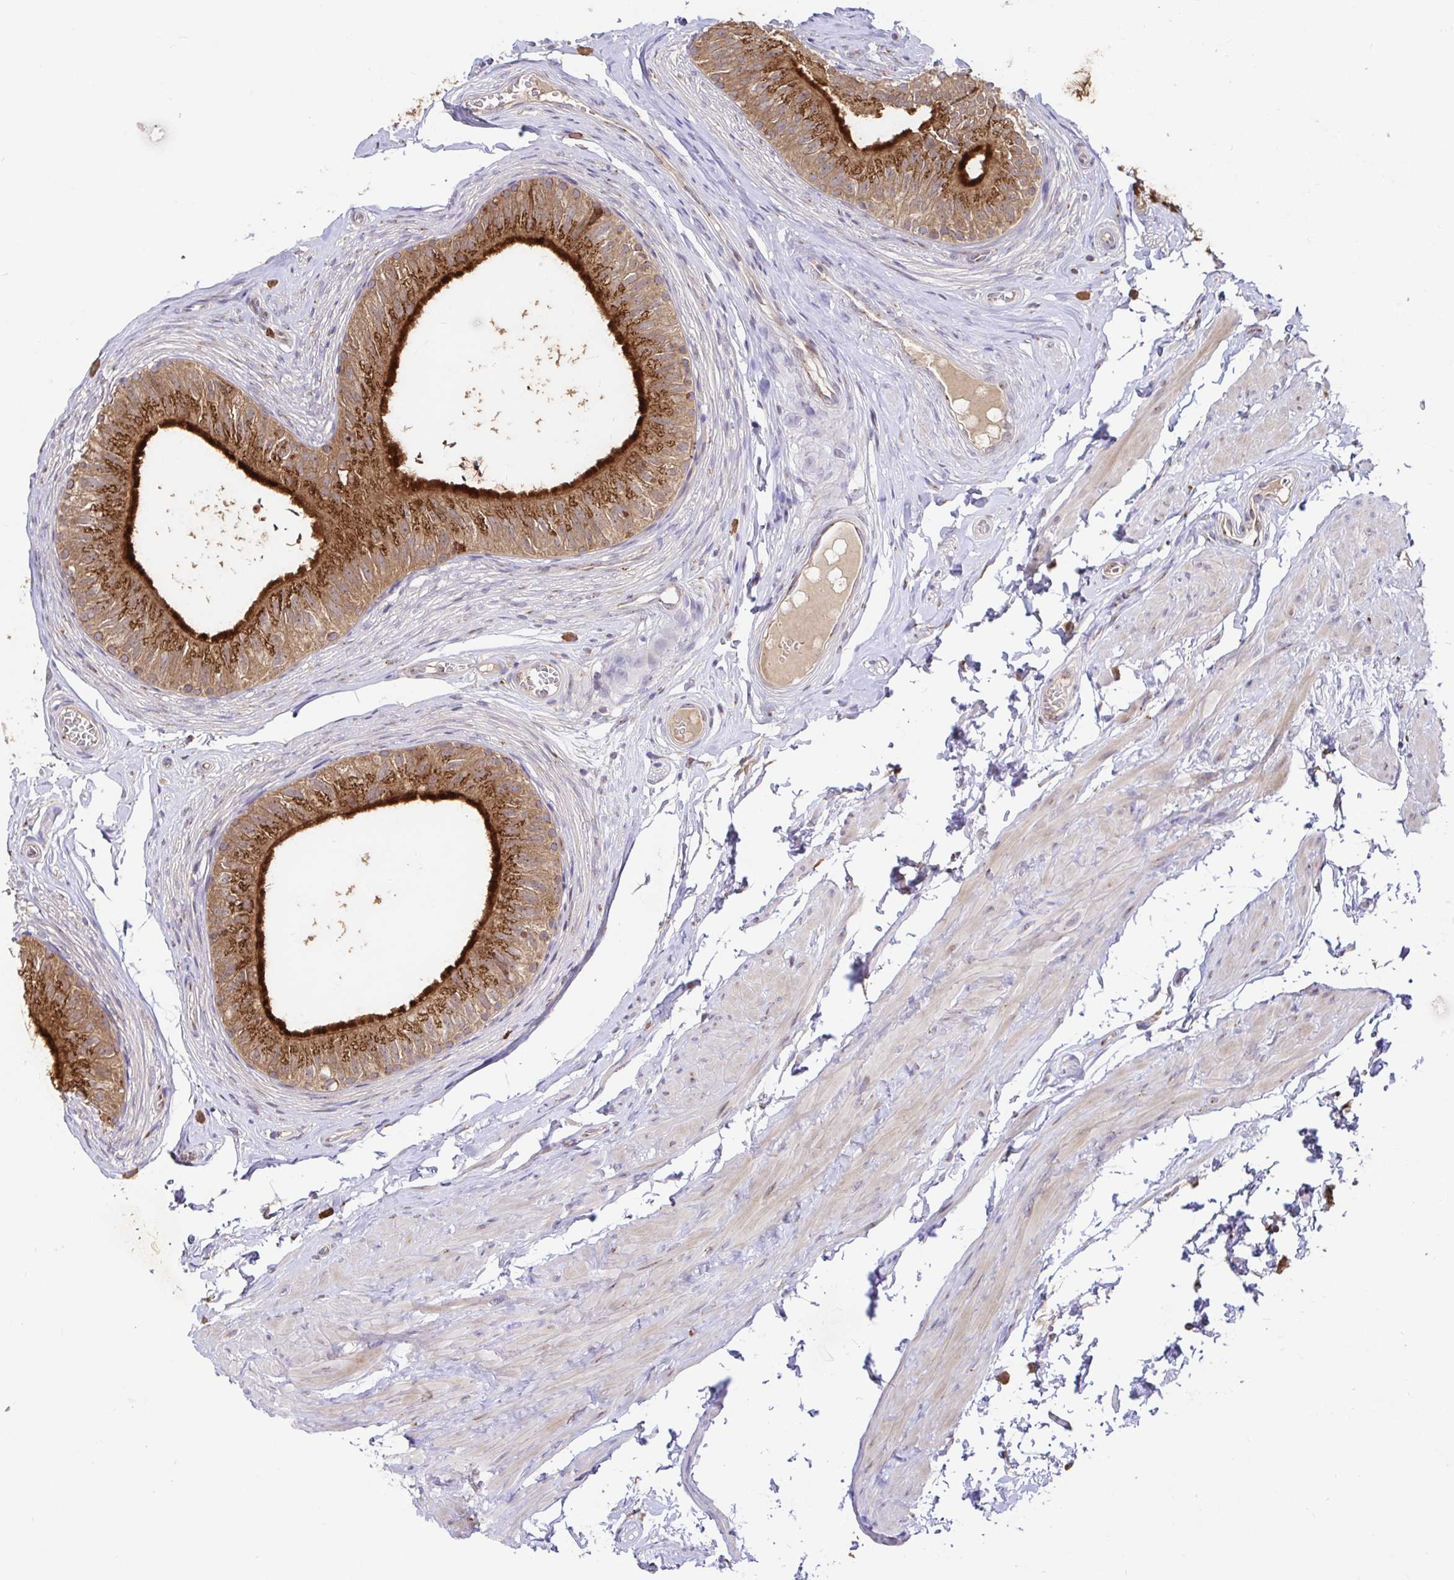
{"staining": {"intensity": "strong", "quantity": ">75%", "location": "cytoplasmic/membranous"}, "tissue": "epididymis", "cell_type": "Glandular cells", "image_type": "normal", "snomed": [{"axis": "morphology", "description": "Normal tissue, NOS"}, {"axis": "topography", "description": "Epididymis, spermatic cord, NOS"}, {"axis": "topography", "description": "Epididymis"}, {"axis": "topography", "description": "Peripheral nerve tissue"}], "caption": "Protein staining of normal epididymis exhibits strong cytoplasmic/membranous expression in about >75% of glandular cells.", "gene": "ELP1", "patient": {"sex": "male", "age": 29}}